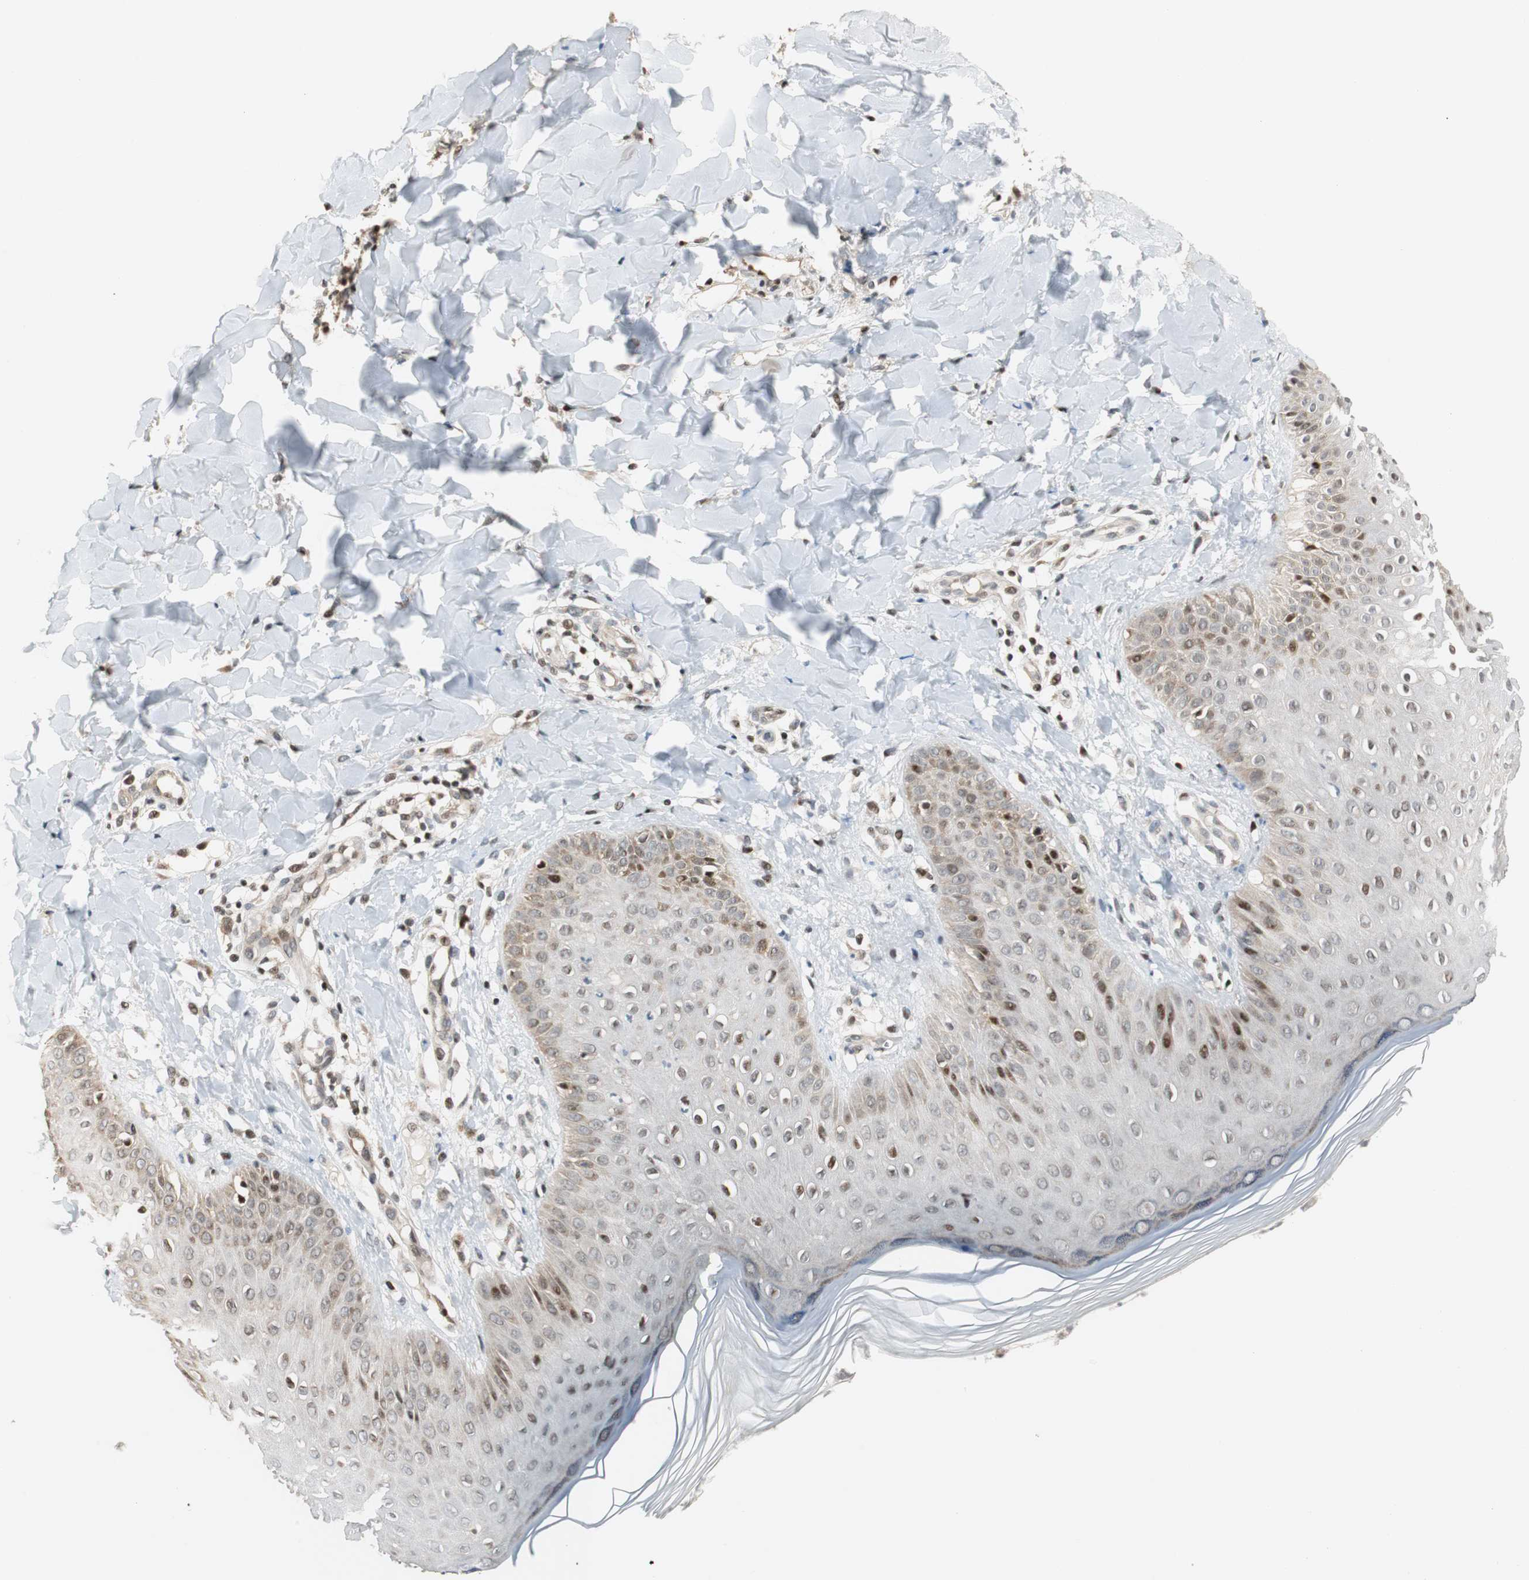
{"staining": {"intensity": "strong", "quantity": "<25%", "location": "nuclear"}, "tissue": "skin", "cell_type": "Epidermal cells", "image_type": "normal", "snomed": [{"axis": "morphology", "description": "Normal tissue, NOS"}, {"axis": "morphology", "description": "Inflammation, NOS"}, {"axis": "topography", "description": "Soft tissue"}, {"axis": "topography", "description": "Anal"}], "caption": "IHC staining of normal skin, which demonstrates medium levels of strong nuclear positivity in about <25% of epidermal cells indicating strong nuclear protein positivity. The staining was performed using DAB (3,3'-diaminobenzidine) (brown) for protein detection and nuclei were counterstained in hematoxylin (blue).", "gene": "RAD1", "patient": {"sex": "female", "age": 15}}